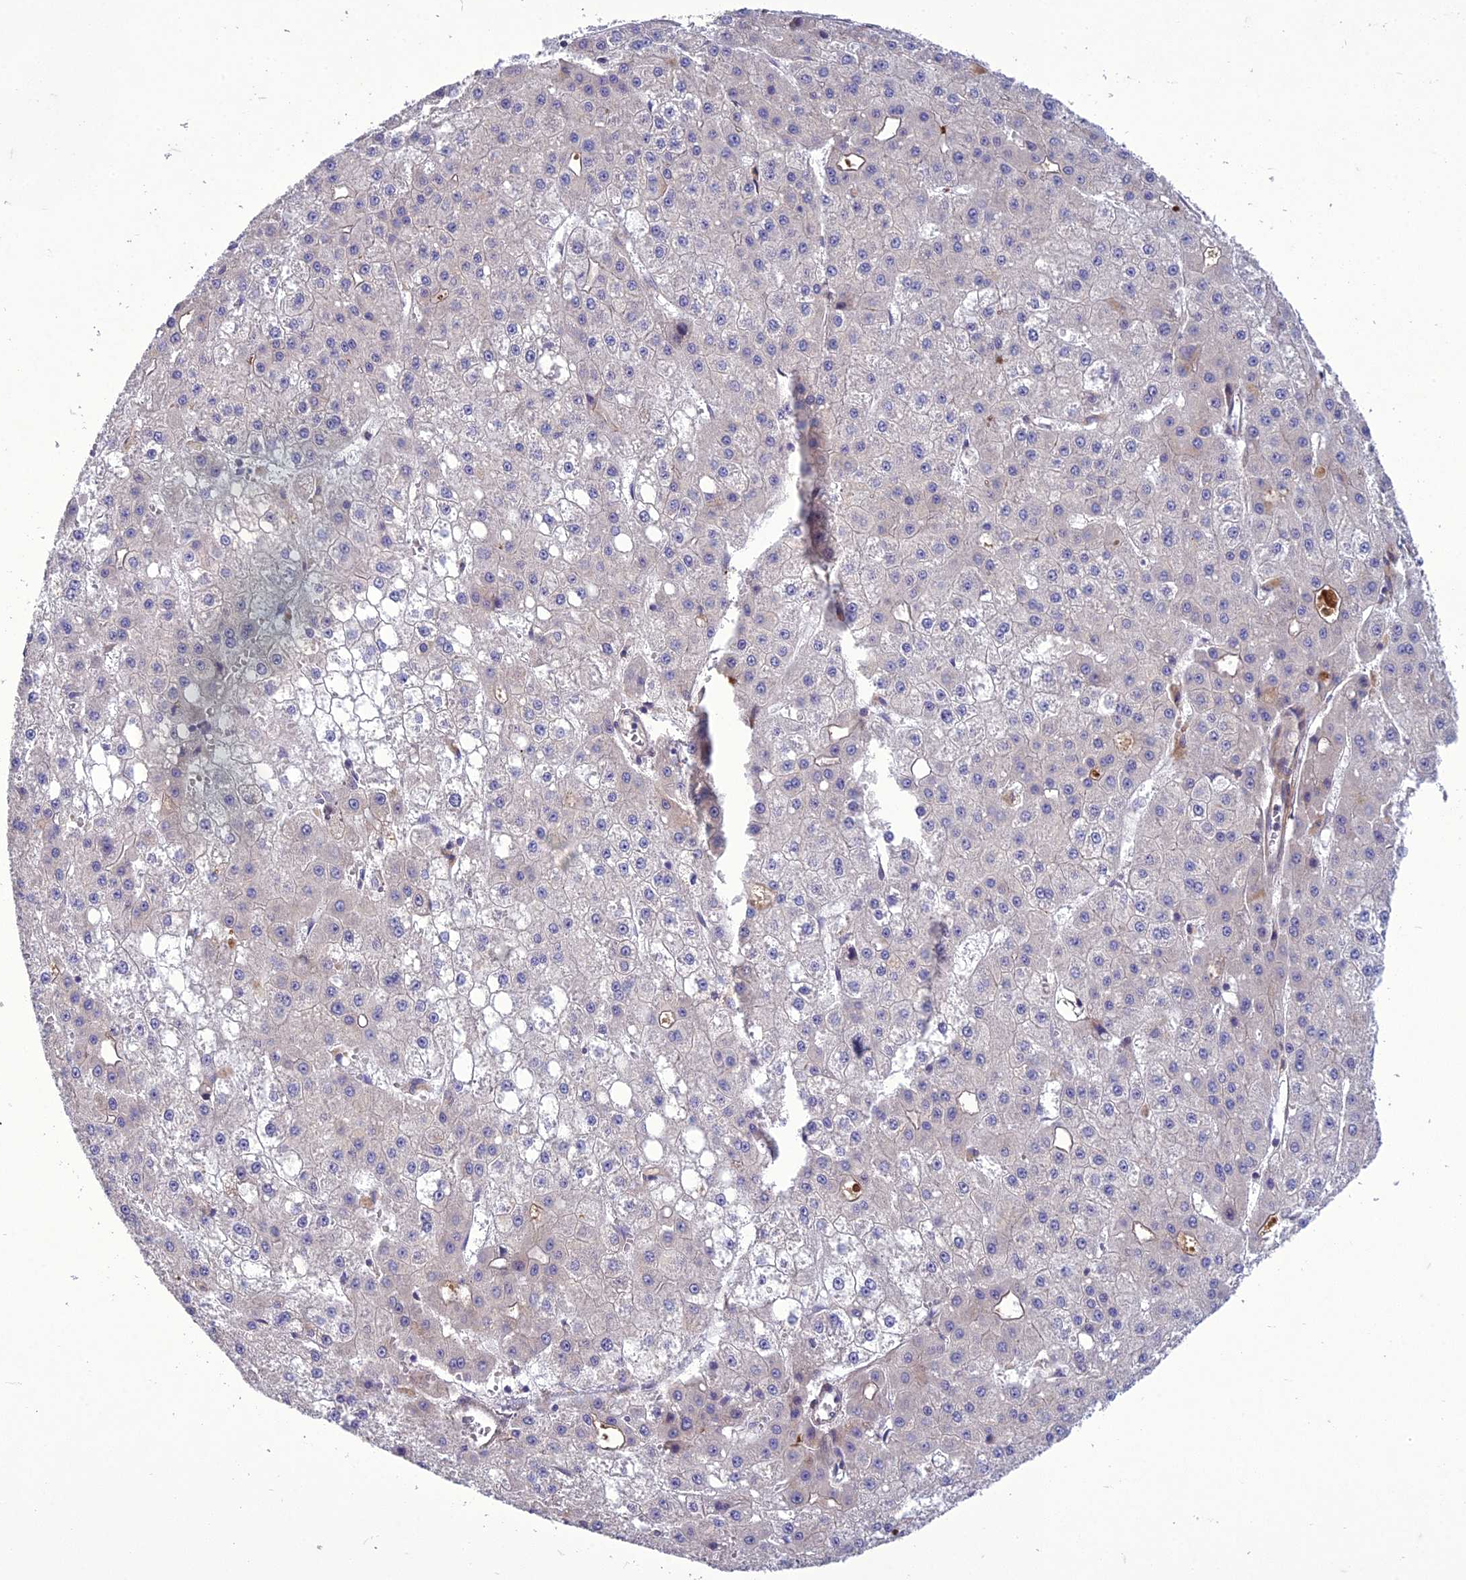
{"staining": {"intensity": "negative", "quantity": "none", "location": "none"}, "tissue": "liver cancer", "cell_type": "Tumor cells", "image_type": "cancer", "snomed": [{"axis": "morphology", "description": "Carcinoma, Hepatocellular, NOS"}, {"axis": "topography", "description": "Liver"}], "caption": "DAB (3,3'-diaminobenzidine) immunohistochemical staining of human liver hepatocellular carcinoma exhibits no significant positivity in tumor cells. (DAB (3,3'-diaminobenzidine) immunohistochemistry visualized using brightfield microscopy, high magnification).", "gene": "ADIPOR2", "patient": {"sex": "male", "age": 47}}